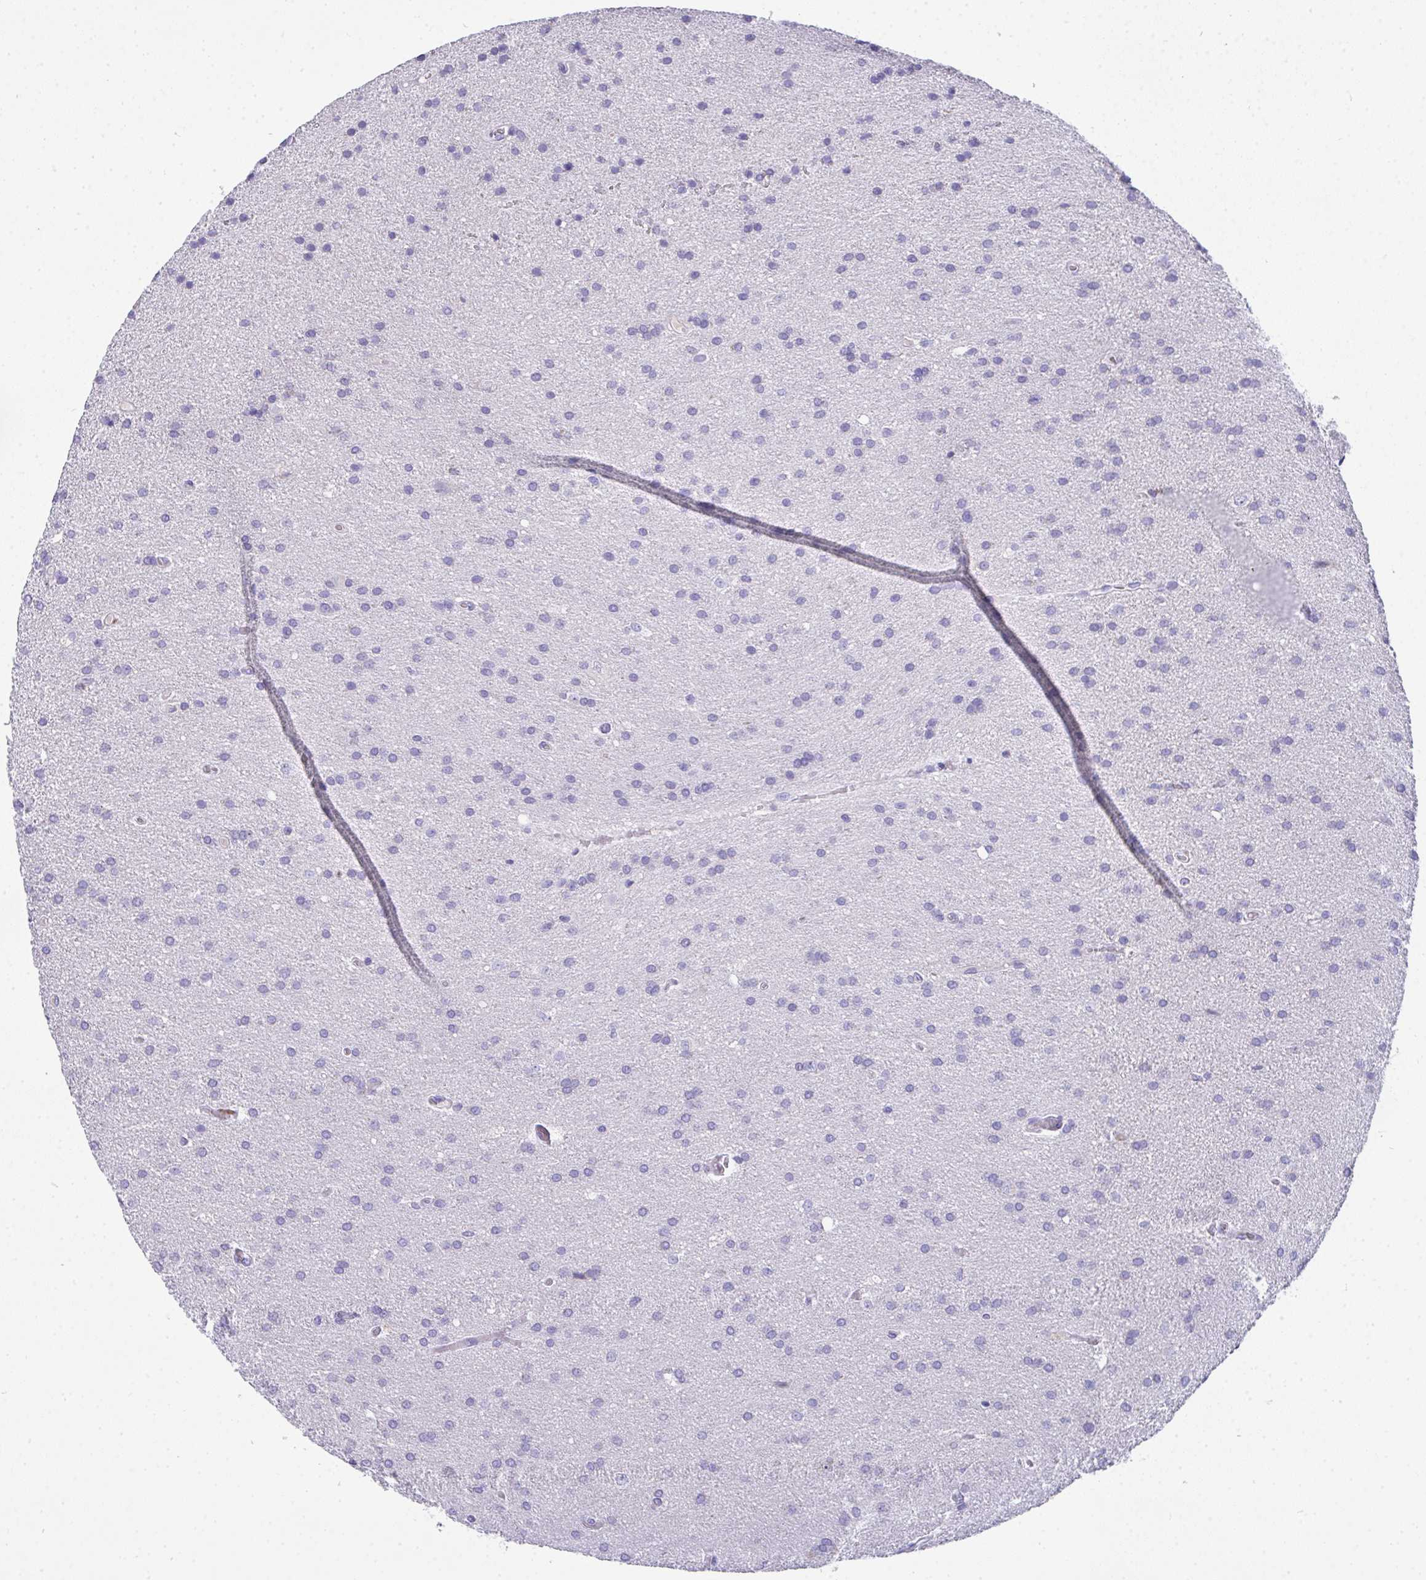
{"staining": {"intensity": "negative", "quantity": "none", "location": "none"}, "tissue": "glioma", "cell_type": "Tumor cells", "image_type": "cancer", "snomed": [{"axis": "morphology", "description": "Glioma, malignant, Low grade"}, {"axis": "topography", "description": "Brain"}], "caption": "Immunohistochemistry of glioma shows no staining in tumor cells.", "gene": "COA5", "patient": {"sex": "female", "age": 54}}